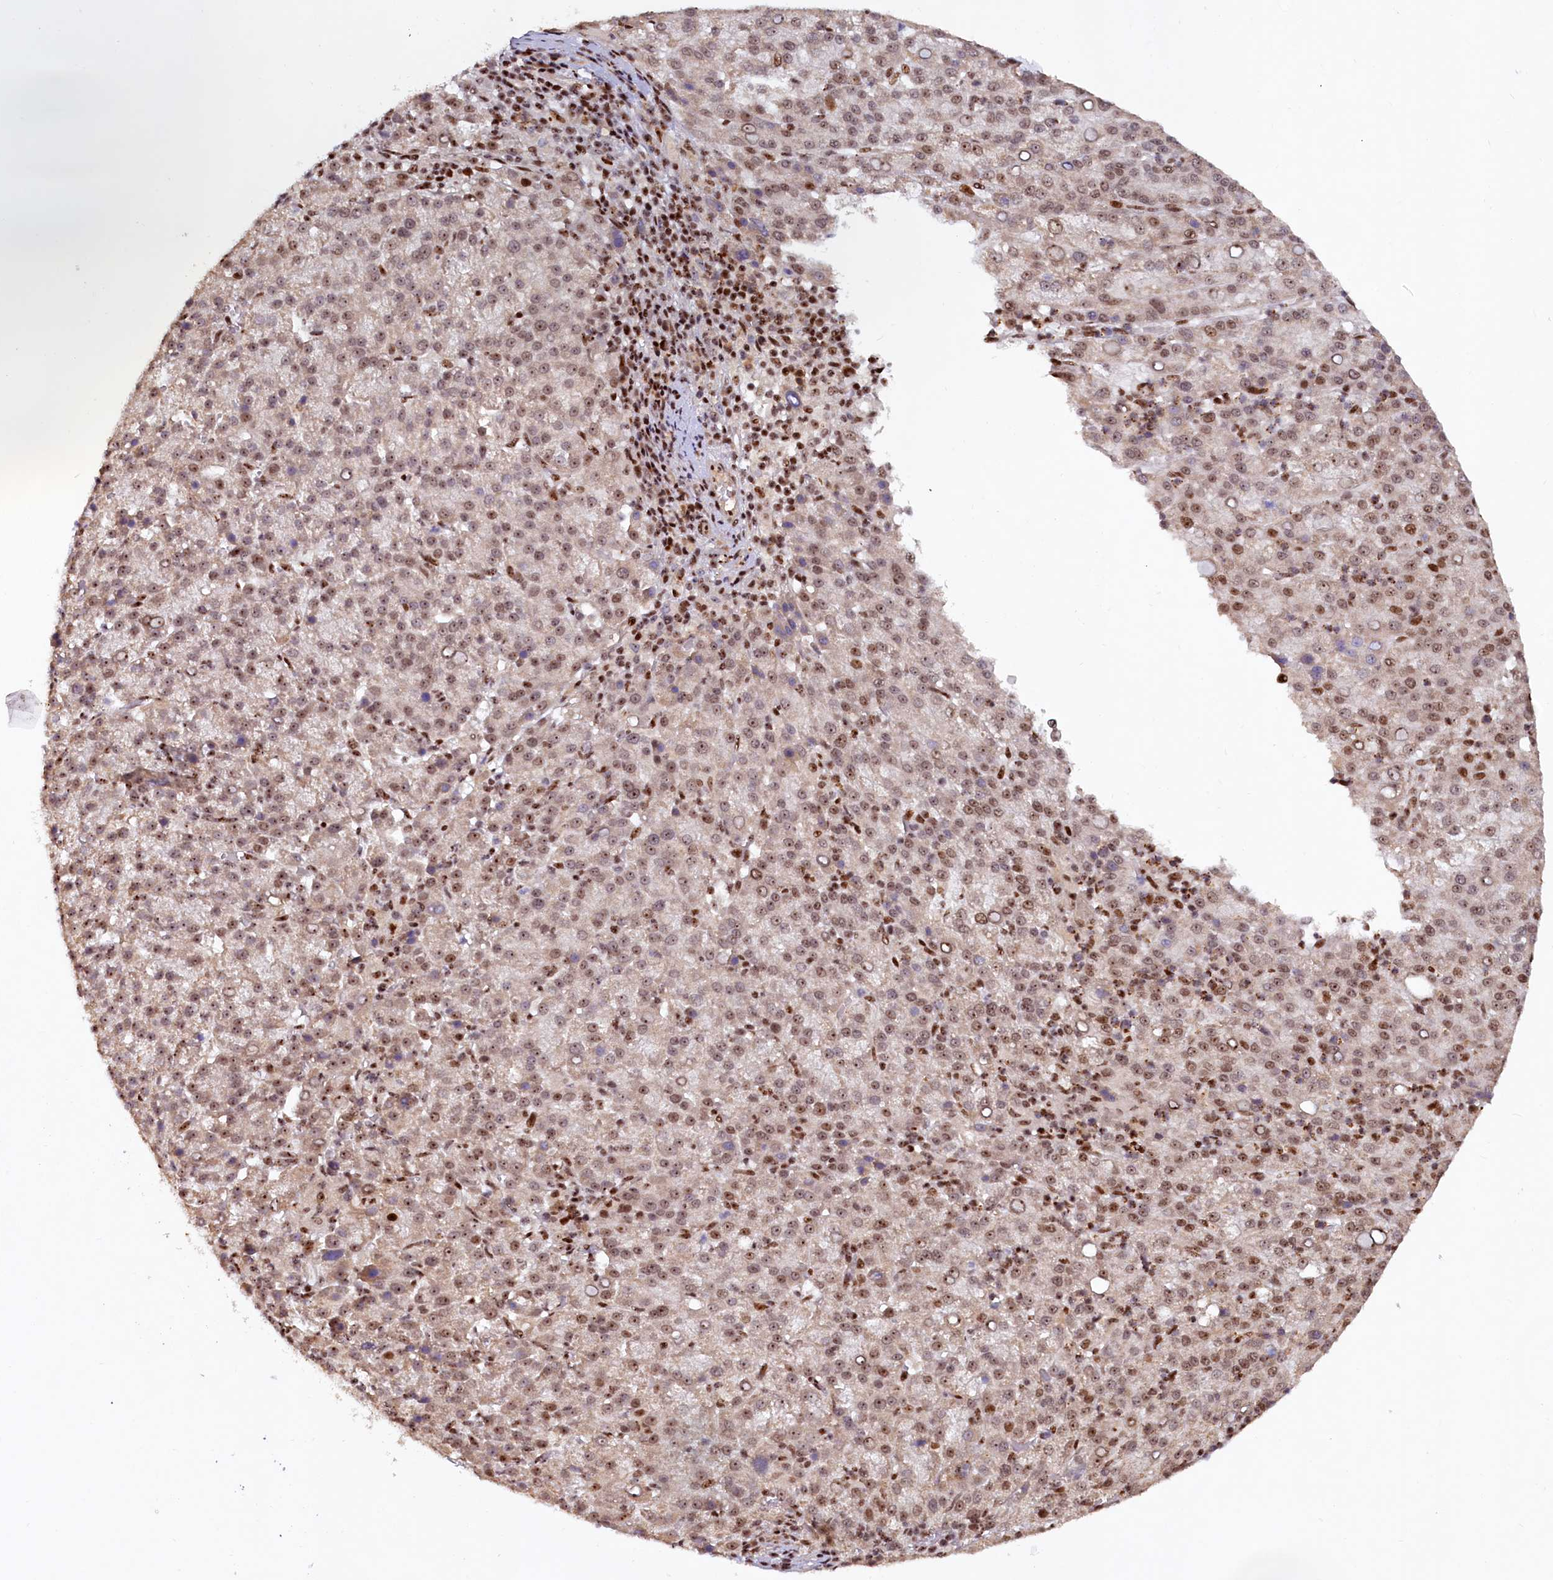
{"staining": {"intensity": "moderate", "quantity": ">75%", "location": "nuclear"}, "tissue": "liver cancer", "cell_type": "Tumor cells", "image_type": "cancer", "snomed": [{"axis": "morphology", "description": "Carcinoma, Hepatocellular, NOS"}, {"axis": "topography", "description": "Liver"}], "caption": "Immunohistochemistry (IHC) of liver hepatocellular carcinoma displays medium levels of moderate nuclear staining in approximately >75% of tumor cells.", "gene": "TCOF1", "patient": {"sex": "female", "age": 58}}